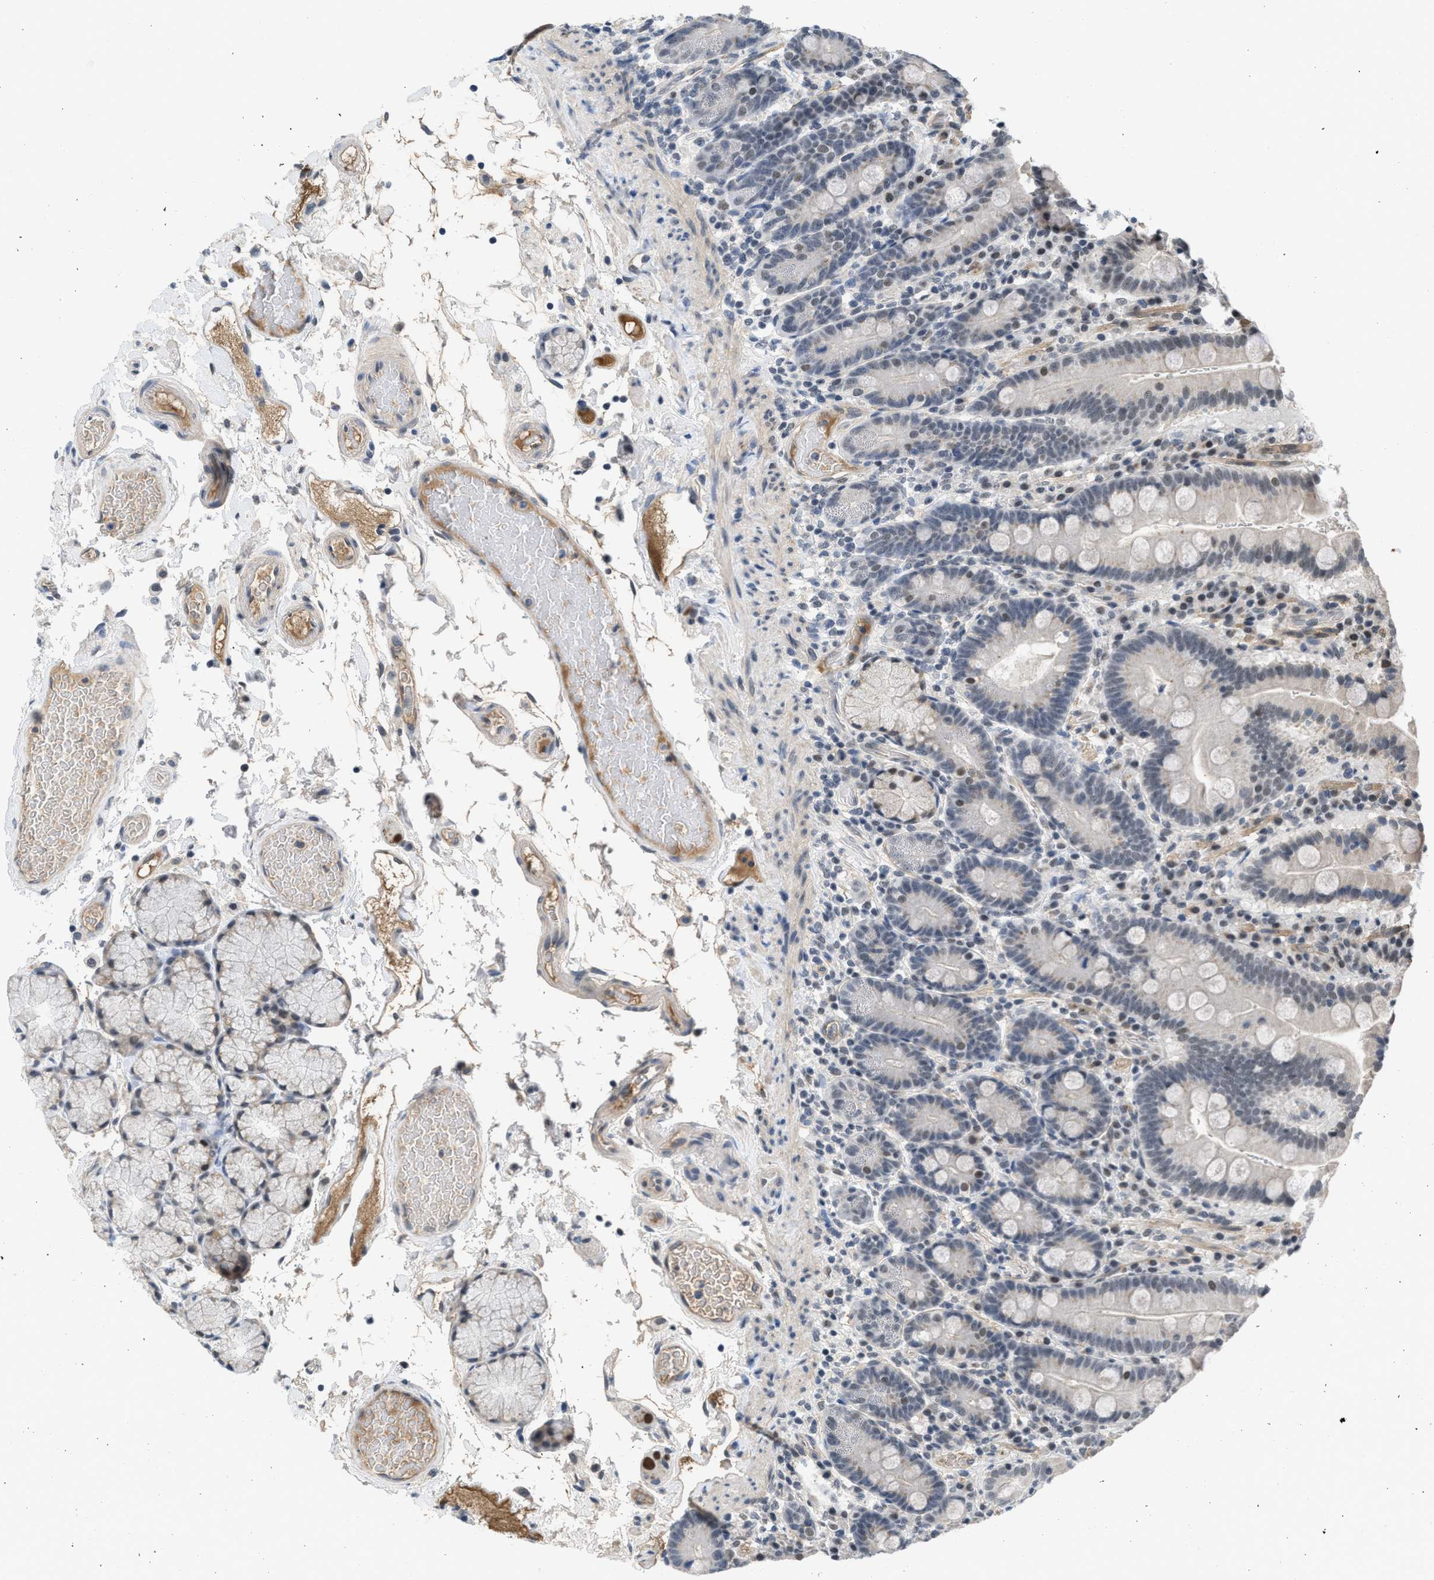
{"staining": {"intensity": "moderate", "quantity": "<25%", "location": "nuclear"}, "tissue": "duodenum", "cell_type": "Glandular cells", "image_type": "normal", "snomed": [{"axis": "morphology", "description": "Normal tissue, NOS"}, {"axis": "topography", "description": "Small intestine, NOS"}], "caption": "The immunohistochemical stain highlights moderate nuclear staining in glandular cells of unremarkable duodenum.", "gene": "TERF2IP", "patient": {"sex": "female", "age": 71}}